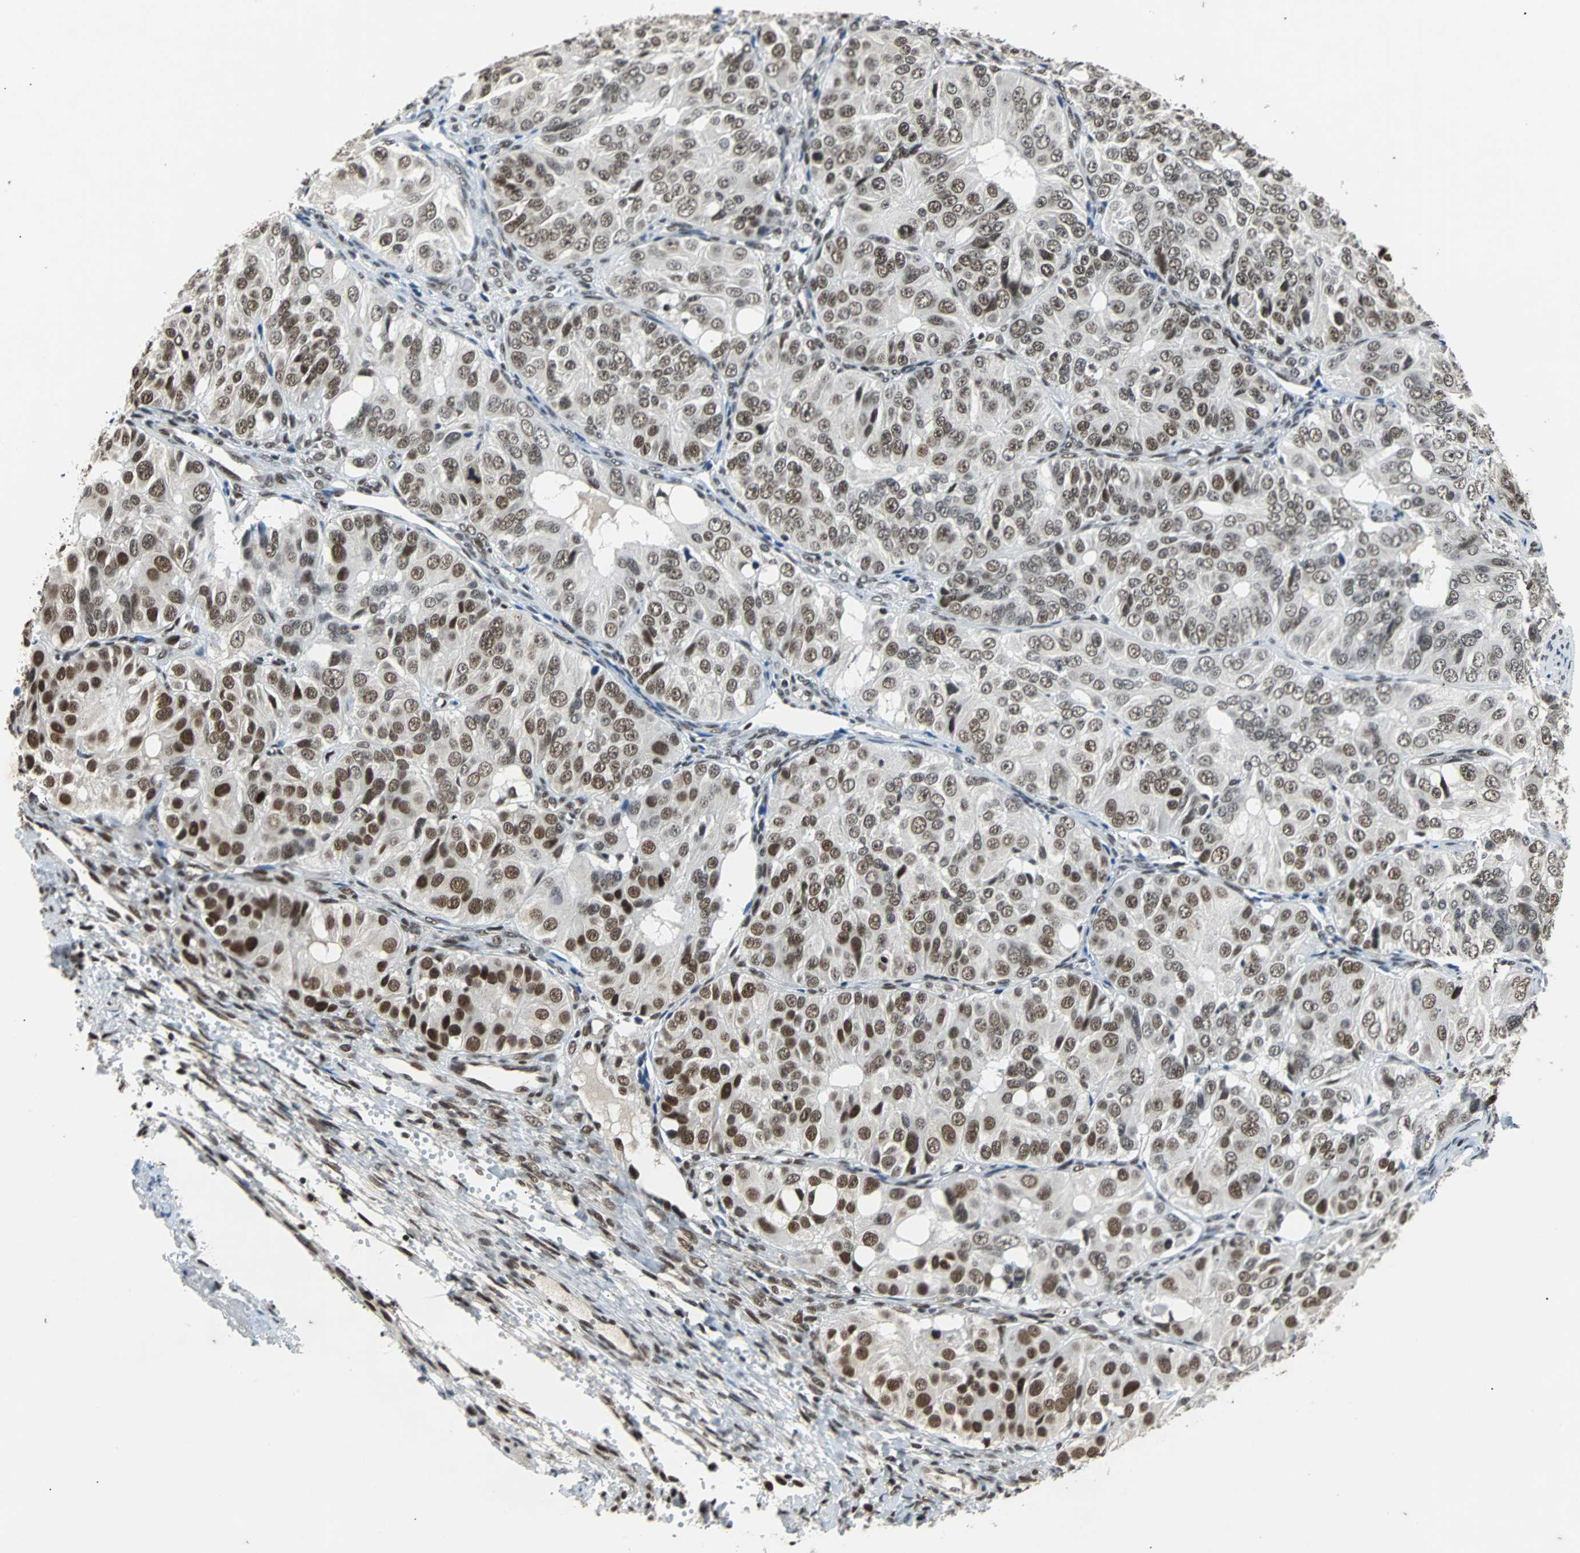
{"staining": {"intensity": "strong", "quantity": ">75%", "location": "nuclear"}, "tissue": "ovarian cancer", "cell_type": "Tumor cells", "image_type": "cancer", "snomed": [{"axis": "morphology", "description": "Carcinoma, endometroid"}, {"axis": "topography", "description": "Ovary"}], "caption": "Tumor cells demonstrate strong nuclear expression in approximately >75% of cells in endometroid carcinoma (ovarian).", "gene": "GATAD2A", "patient": {"sex": "female", "age": 51}}